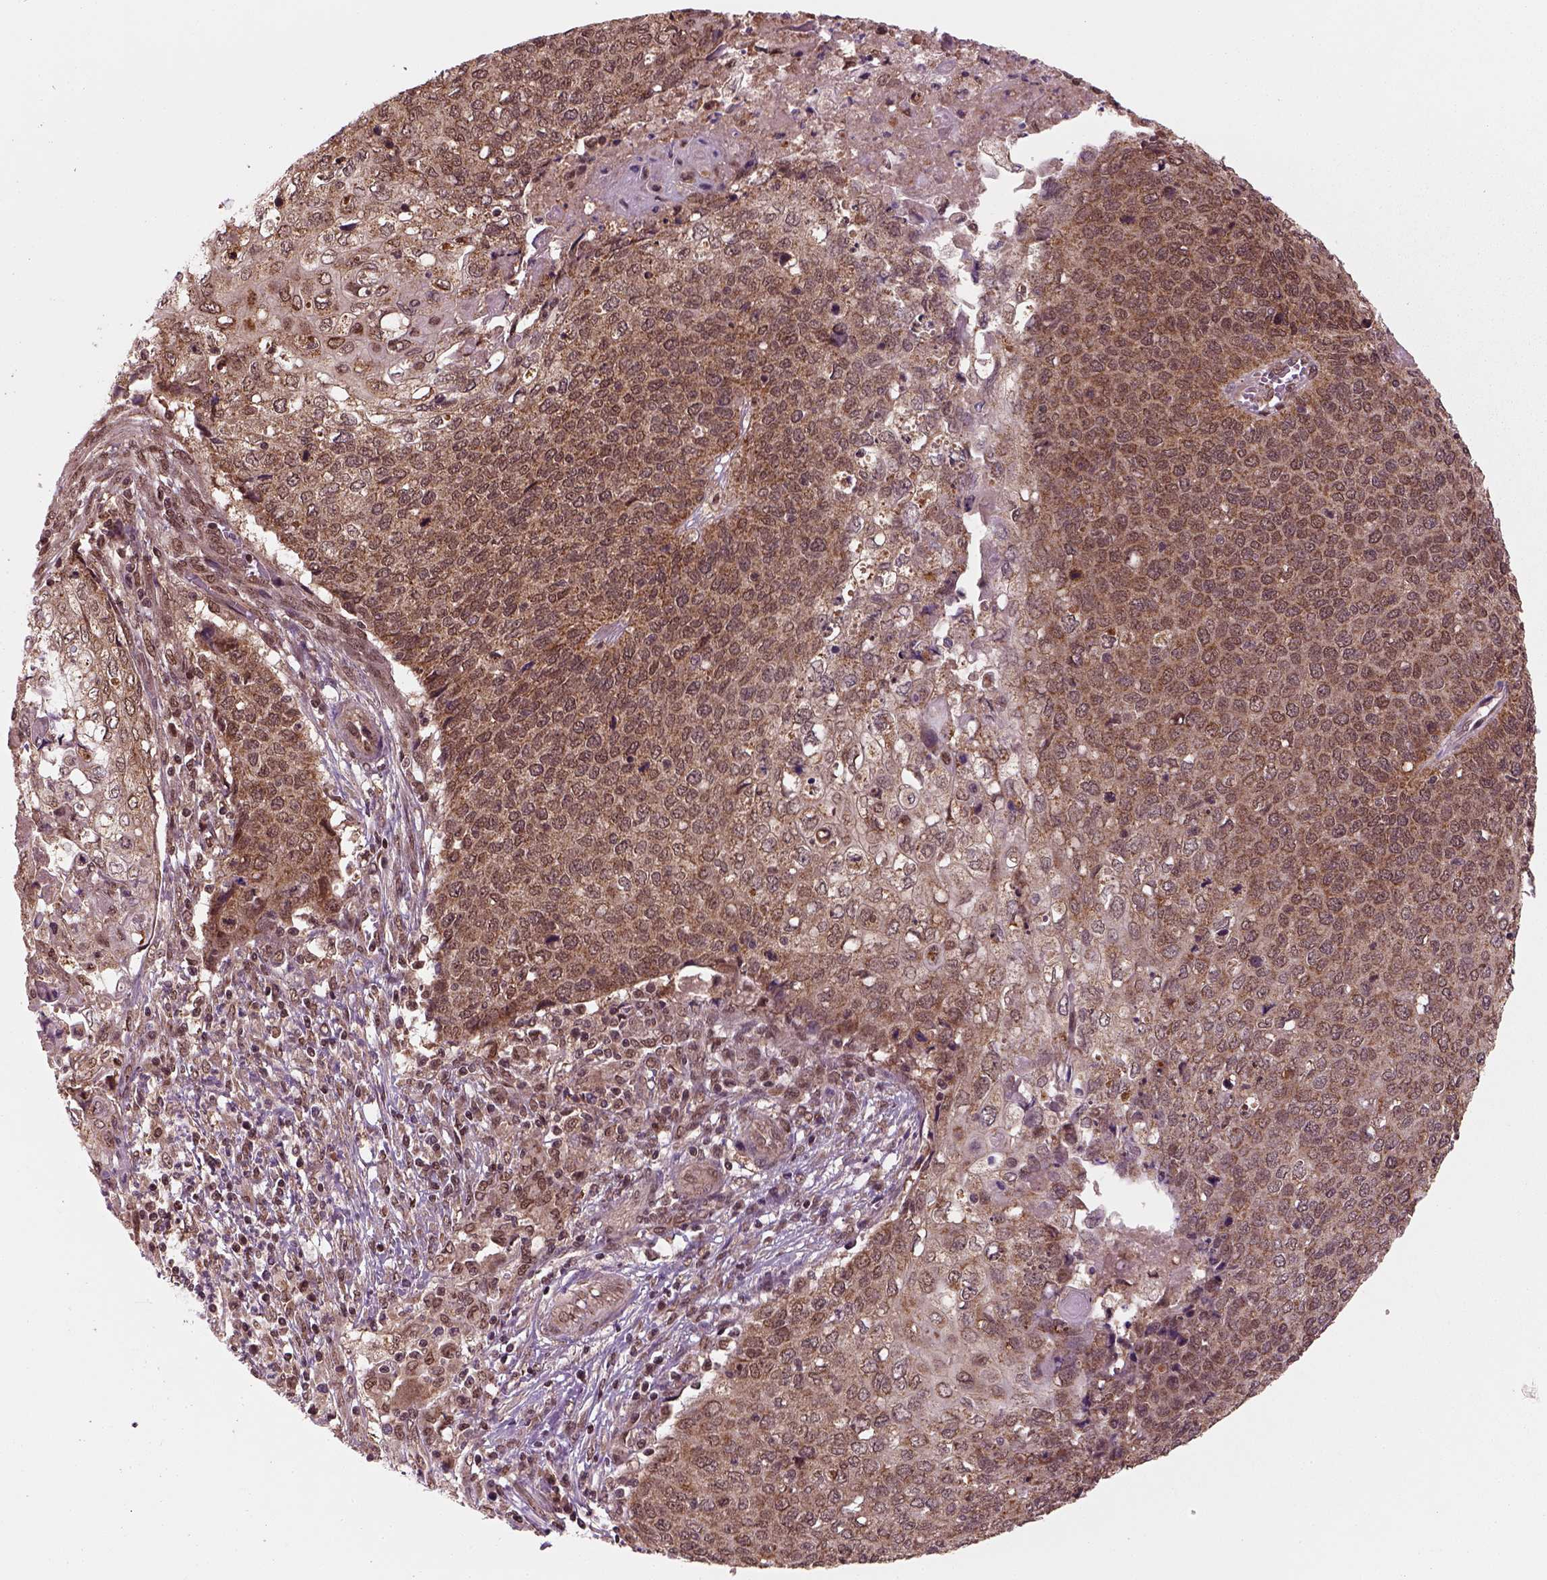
{"staining": {"intensity": "moderate", "quantity": ">75%", "location": "cytoplasmic/membranous"}, "tissue": "cervical cancer", "cell_type": "Tumor cells", "image_type": "cancer", "snomed": [{"axis": "morphology", "description": "Squamous cell carcinoma, NOS"}, {"axis": "topography", "description": "Cervix"}], "caption": "Immunohistochemistry (IHC) (DAB) staining of squamous cell carcinoma (cervical) shows moderate cytoplasmic/membranous protein expression in approximately >75% of tumor cells.", "gene": "NUDT9", "patient": {"sex": "female", "age": 39}}